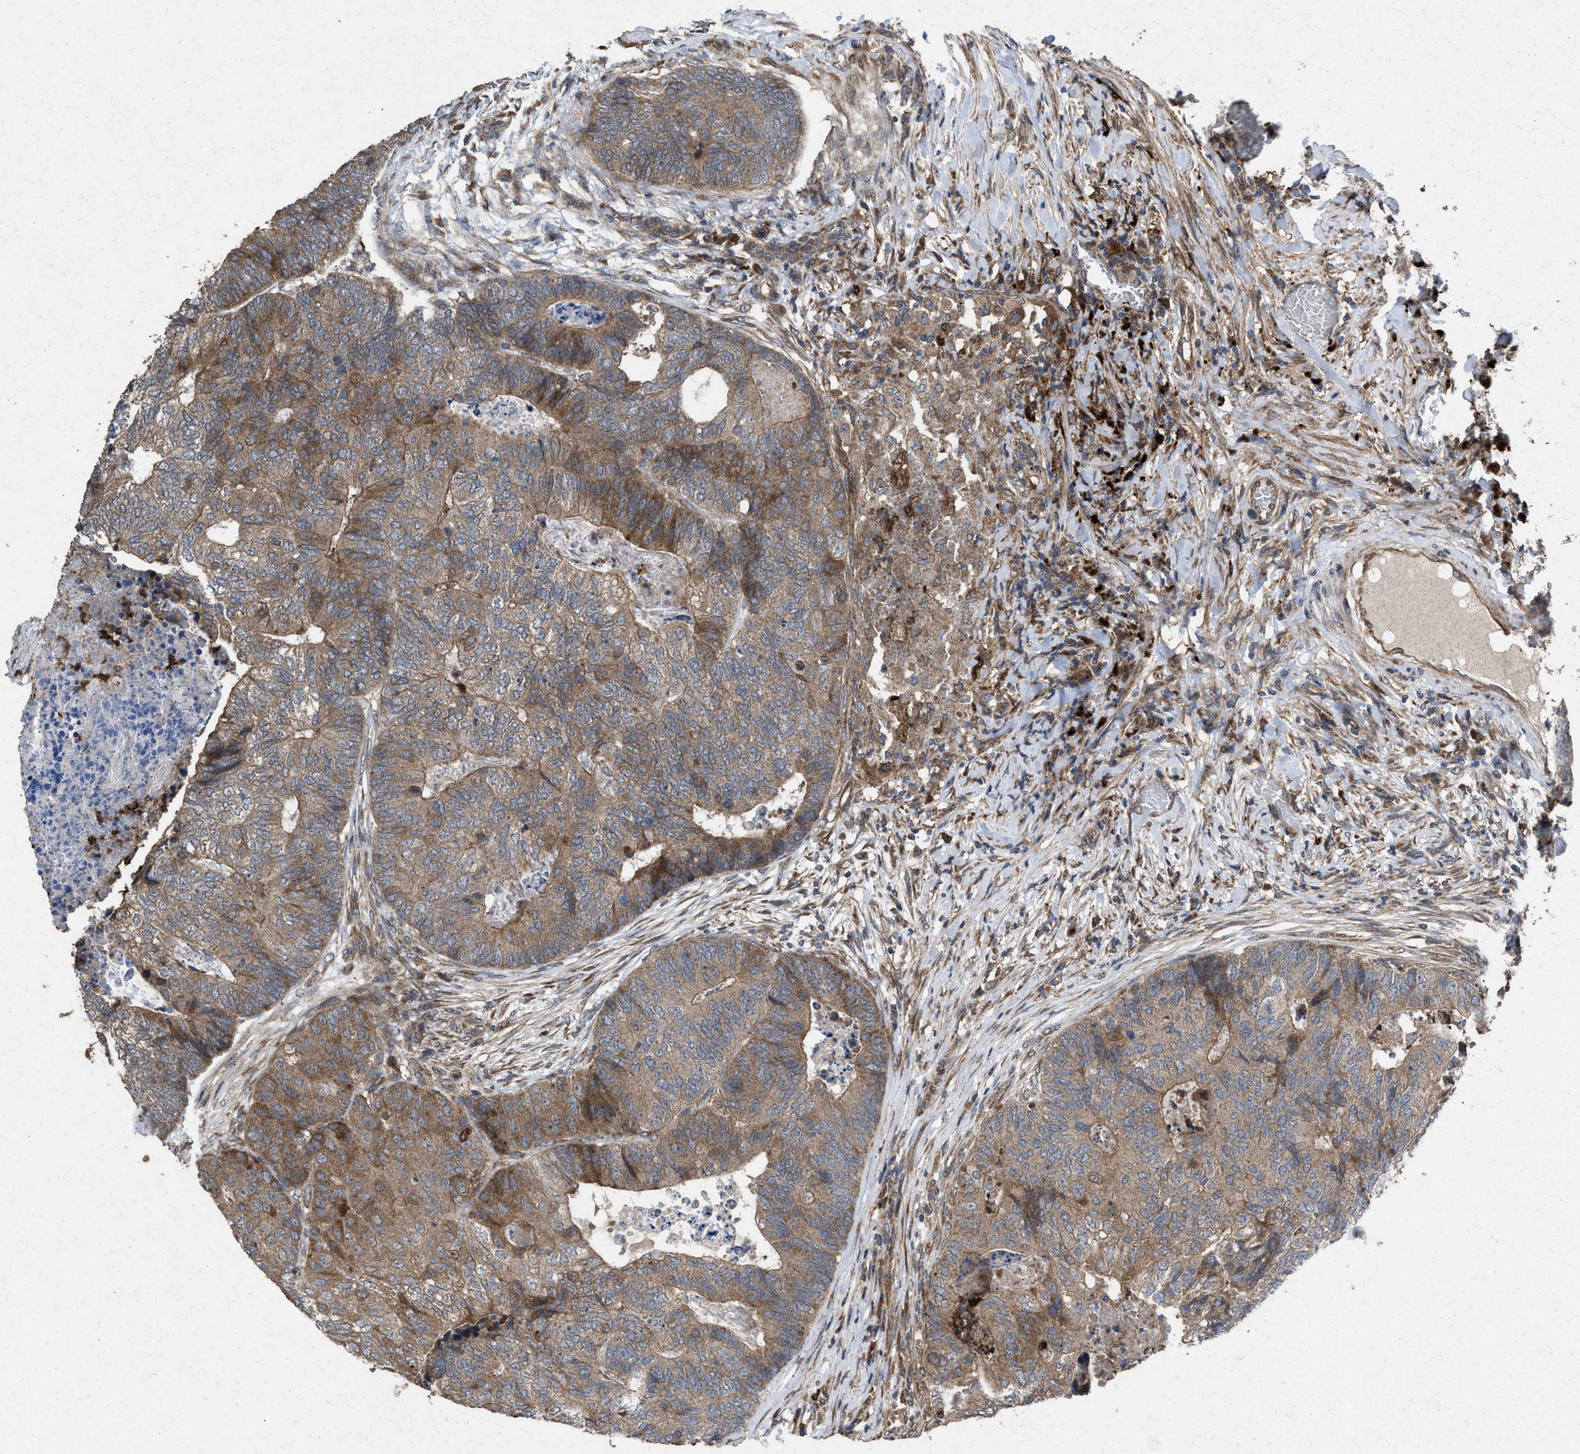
{"staining": {"intensity": "moderate", "quantity": ">75%", "location": "cytoplasmic/membranous"}, "tissue": "colorectal cancer", "cell_type": "Tumor cells", "image_type": "cancer", "snomed": [{"axis": "morphology", "description": "Adenocarcinoma, NOS"}, {"axis": "topography", "description": "Colon"}], "caption": "Immunohistochemistry of human colorectal cancer (adenocarcinoma) reveals medium levels of moderate cytoplasmic/membranous positivity in about >75% of tumor cells. (Stains: DAB in brown, nuclei in blue, Microscopy: brightfield microscopy at high magnification).", "gene": "MSI2", "patient": {"sex": "female", "age": 67}}